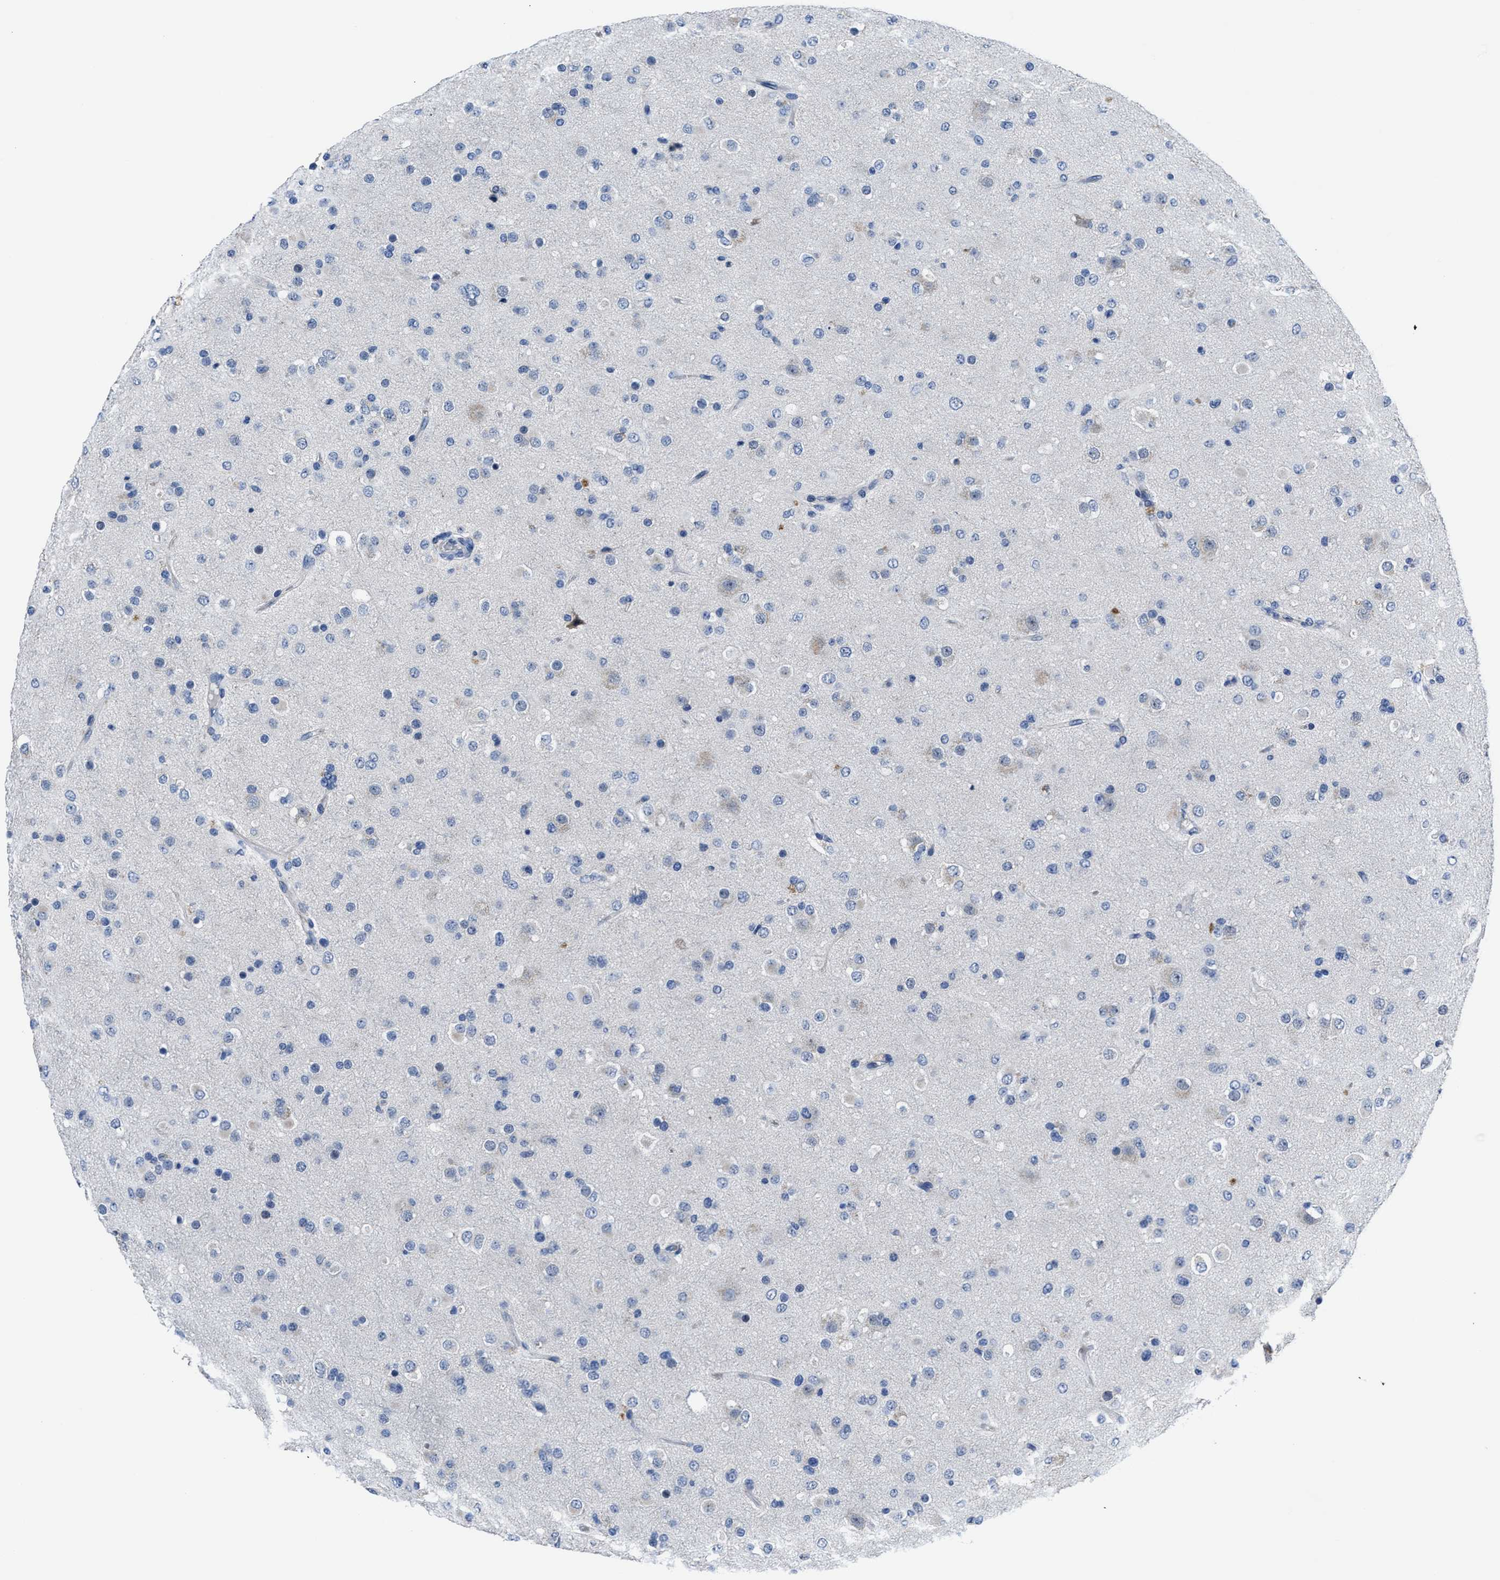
{"staining": {"intensity": "negative", "quantity": "none", "location": "none"}, "tissue": "glioma", "cell_type": "Tumor cells", "image_type": "cancer", "snomed": [{"axis": "morphology", "description": "Glioma, malignant, Low grade"}, {"axis": "topography", "description": "Brain"}], "caption": "Immunohistochemistry of glioma demonstrates no positivity in tumor cells.", "gene": "GHITM", "patient": {"sex": "male", "age": 65}}